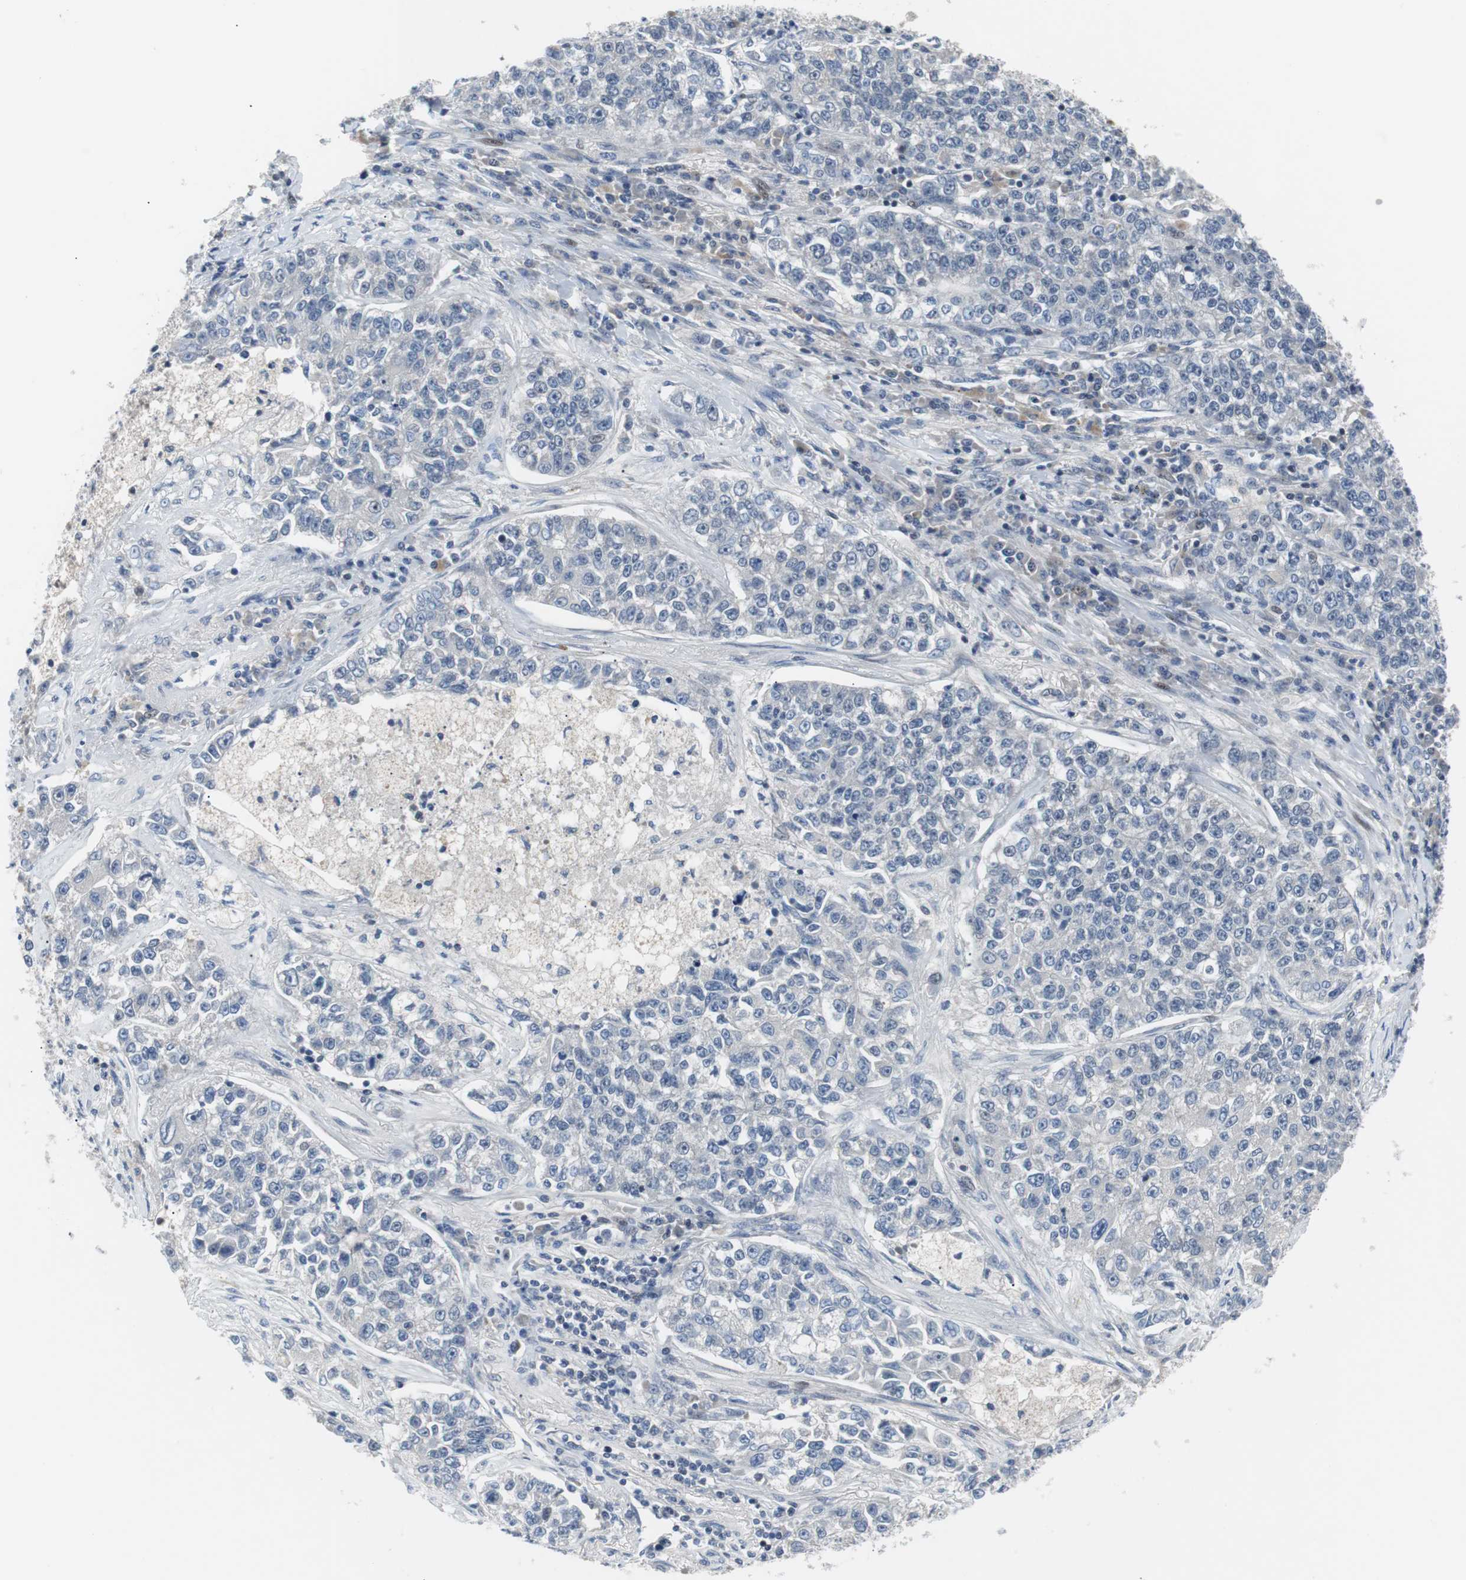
{"staining": {"intensity": "negative", "quantity": "none", "location": "none"}, "tissue": "lung cancer", "cell_type": "Tumor cells", "image_type": "cancer", "snomed": [{"axis": "morphology", "description": "Adenocarcinoma, NOS"}, {"axis": "topography", "description": "Lung"}], "caption": "There is no significant positivity in tumor cells of lung adenocarcinoma.", "gene": "MAP2K4", "patient": {"sex": "male", "age": 49}}